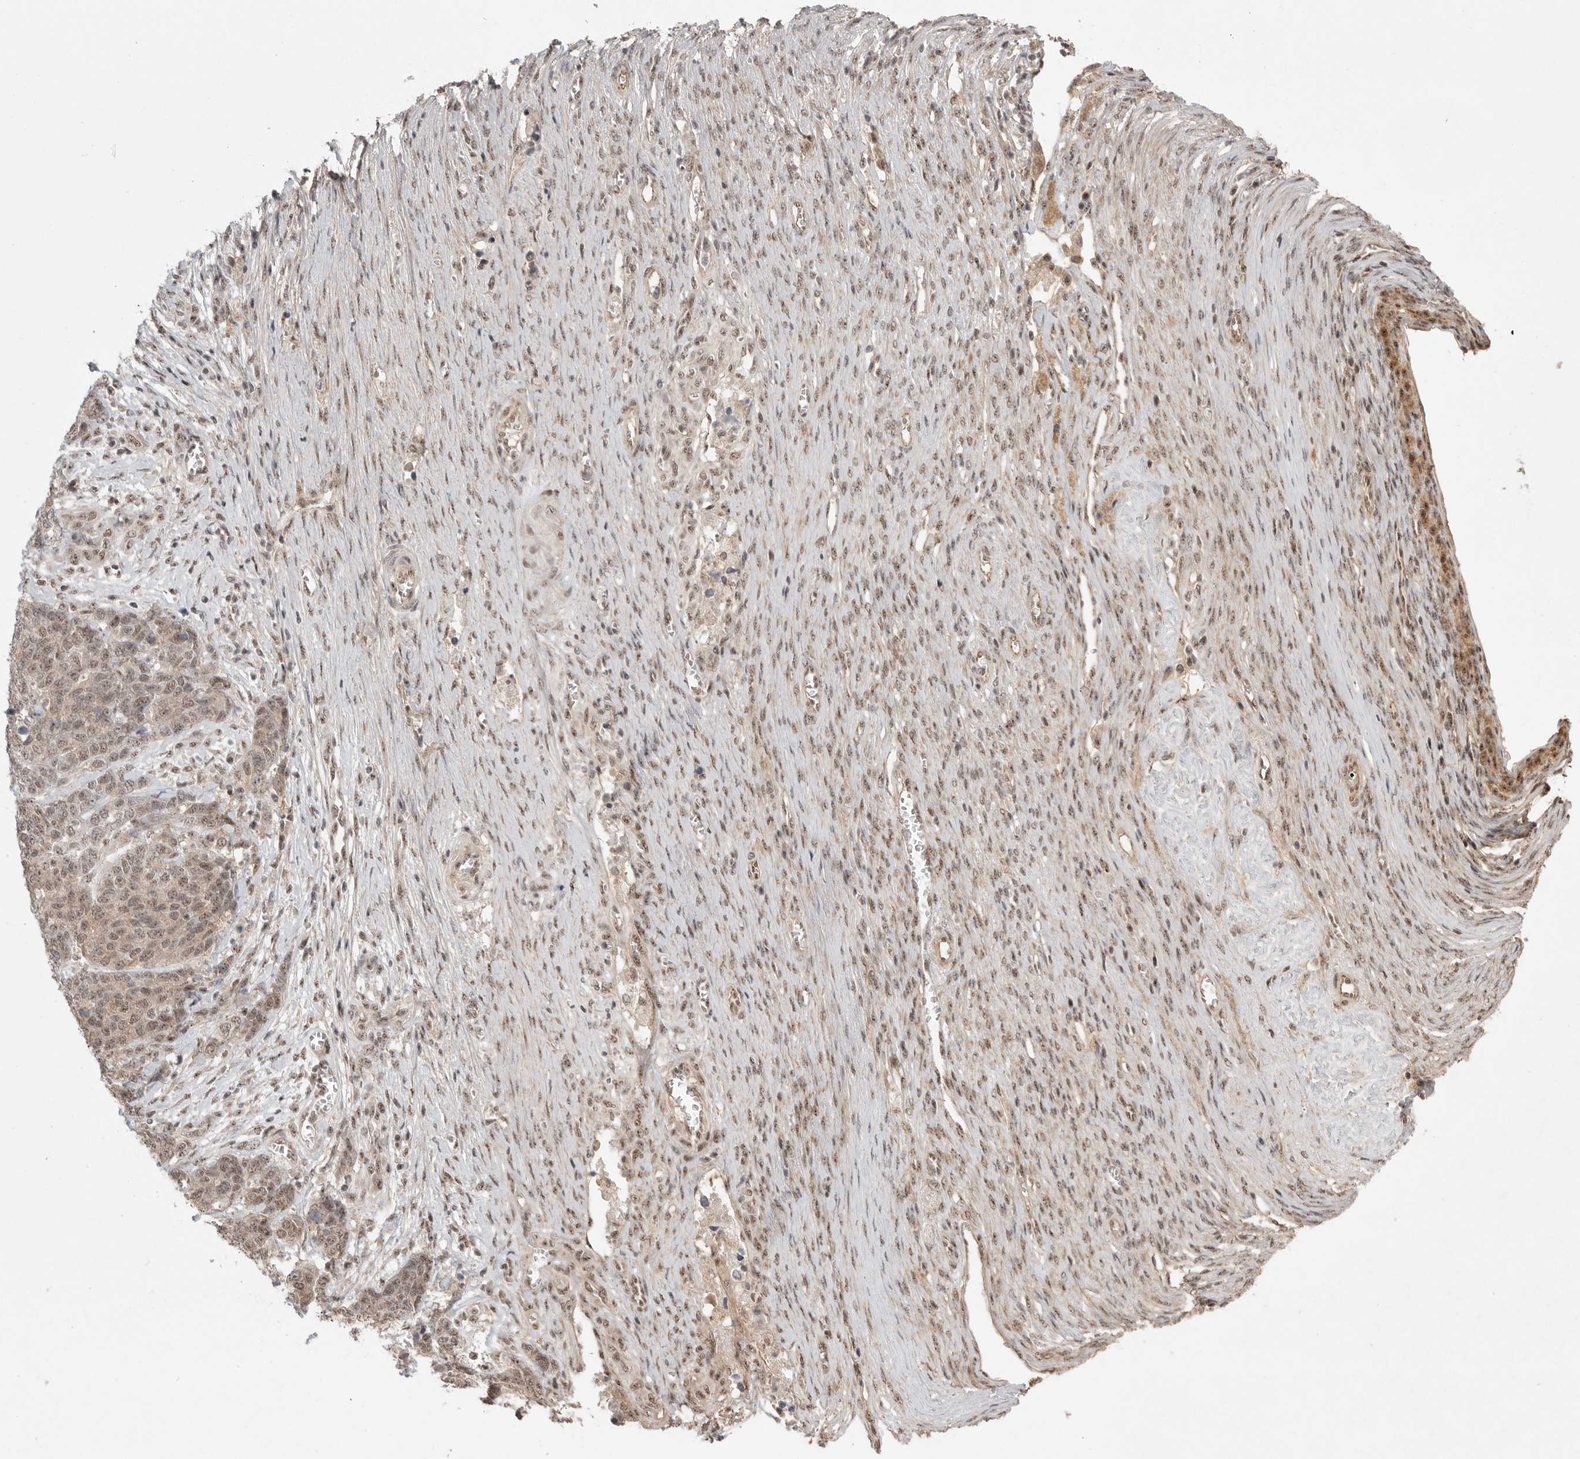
{"staining": {"intensity": "moderate", "quantity": ">75%", "location": "nuclear"}, "tissue": "ovarian cancer", "cell_type": "Tumor cells", "image_type": "cancer", "snomed": [{"axis": "morphology", "description": "Cystadenocarcinoma, serous, NOS"}, {"axis": "topography", "description": "Ovary"}], "caption": "There is medium levels of moderate nuclear staining in tumor cells of ovarian cancer (serous cystadenocarcinoma), as demonstrated by immunohistochemical staining (brown color).", "gene": "POMP", "patient": {"sex": "female", "age": 44}}